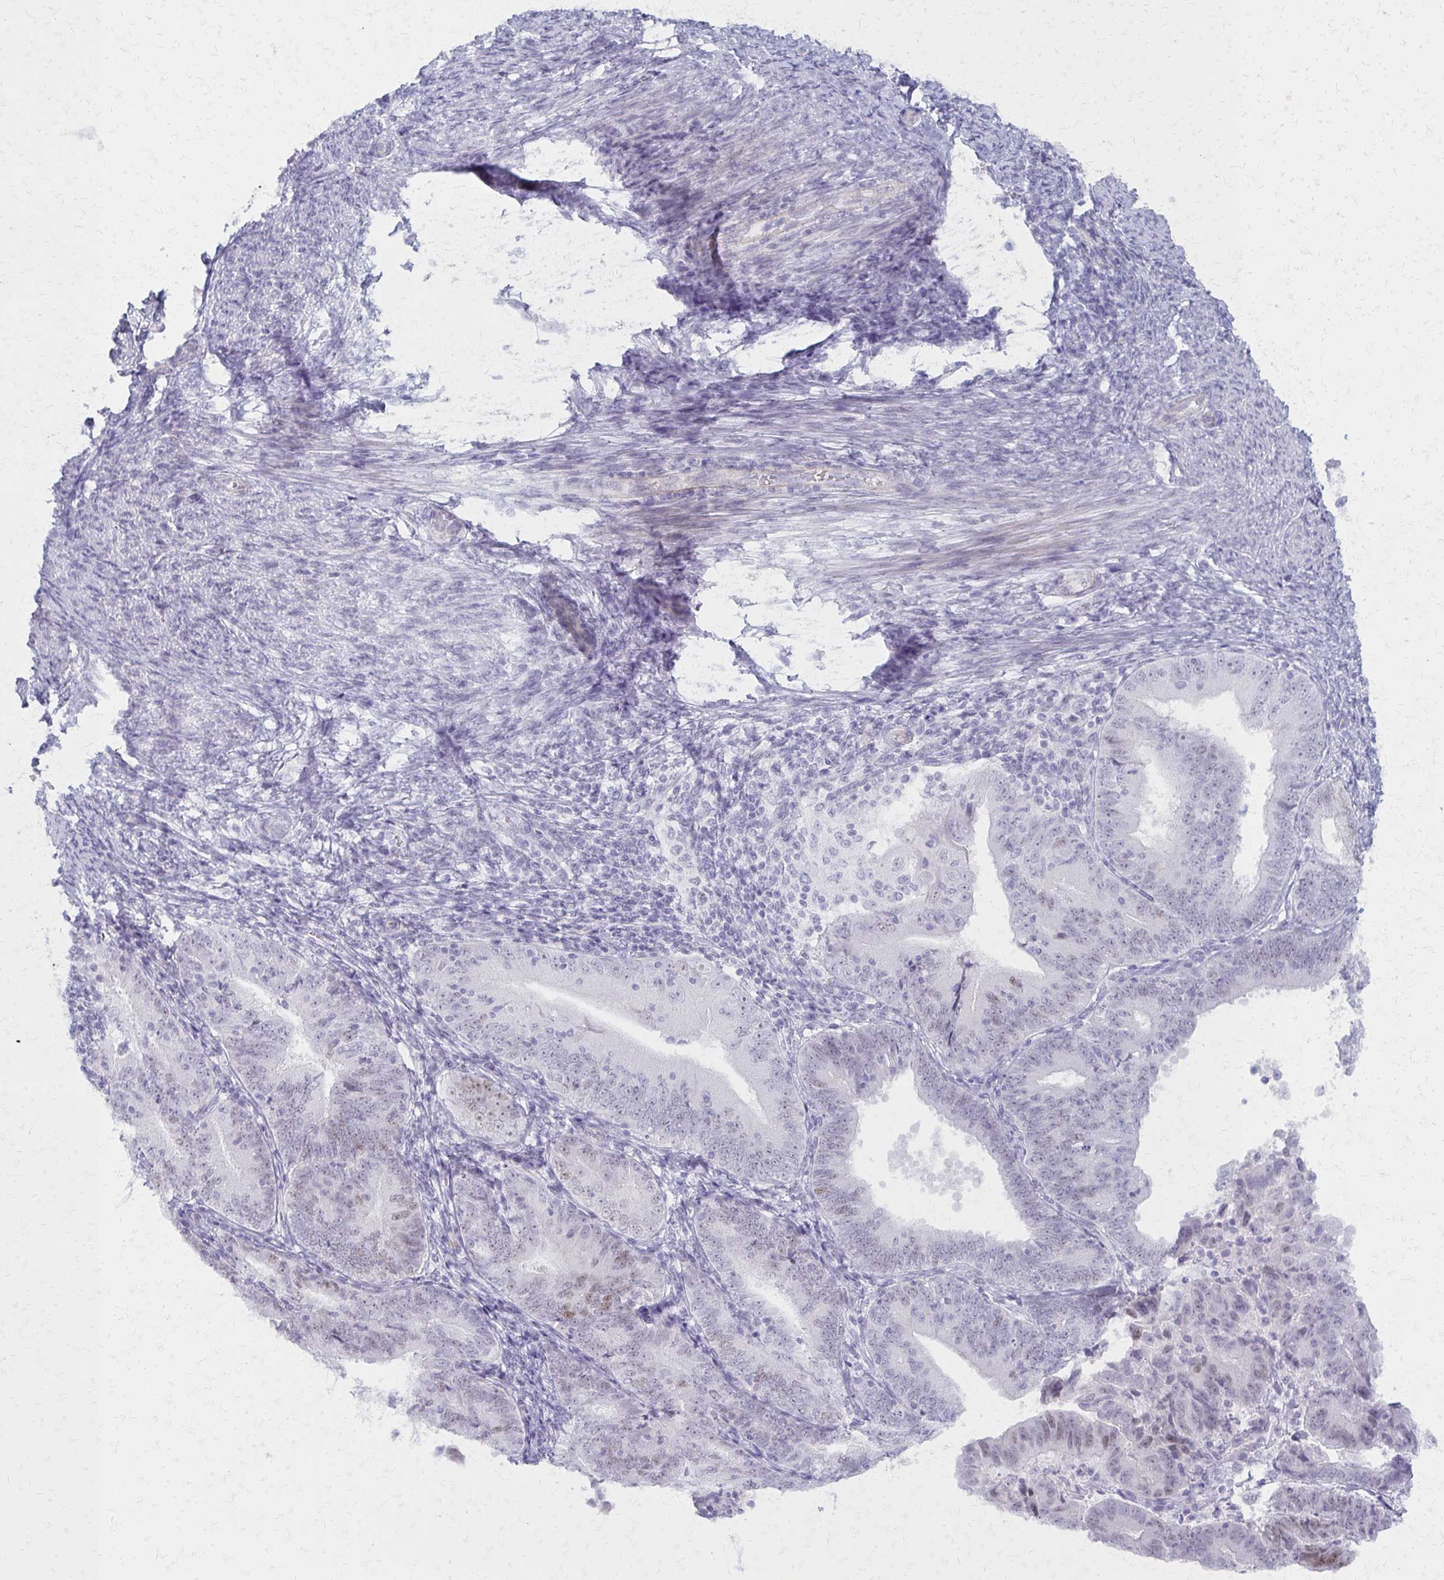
{"staining": {"intensity": "moderate", "quantity": "25%-75%", "location": "nuclear"}, "tissue": "endometrial cancer", "cell_type": "Tumor cells", "image_type": "cancer", "snomed": [{"axis": "morphology", "description": "Adenocarcinoma, NOS"}, {"axis": "topography", "description": "Endometrium"}], "caption": "Immunohistochemical staining of endometrial adenocarcinoma displays moderate nuclear protein positivity in approximately 25%-75% of tumor cells.", "gene": "MORC4", "patient": {"sex": "female", "age": 70}}